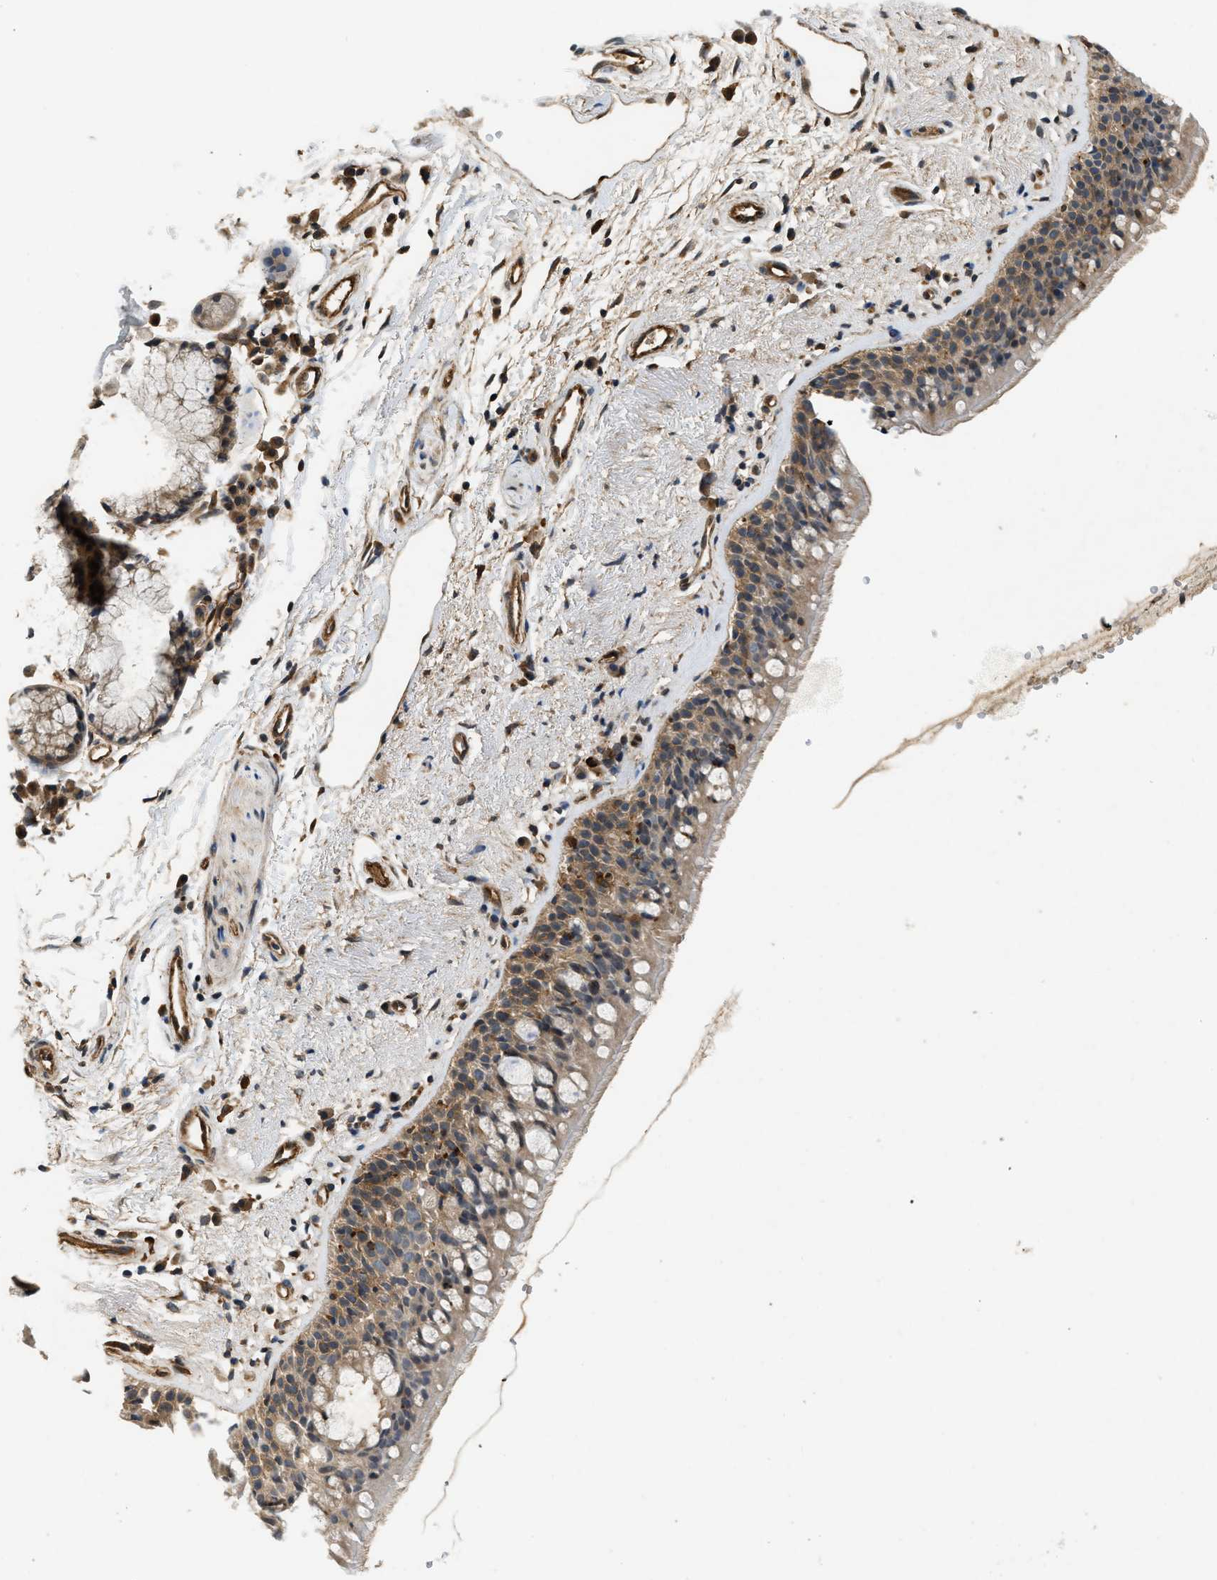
{"staining": {"intensity": "moderate", "quantity": ">75%", "location": "cytoplasmic/membranous"}, "tissue": "bronchus", "cell_type": "Respiratory epithelial cells", "image_type": "normal", "snomed": [{"axis": "morphology", "description": "Normal tissue, NOS"}, {"axis": "topography", "description": "Bronchus"}], "caption": "Protein positivity by immunohistochemistry exhibits moderate cytoplasmic/membranous positivity in approximately >75% of respiratory epithelial cells in benign bronchus.", "gene": "HIP1", "patient": {"sex": "female", "age": 54}}